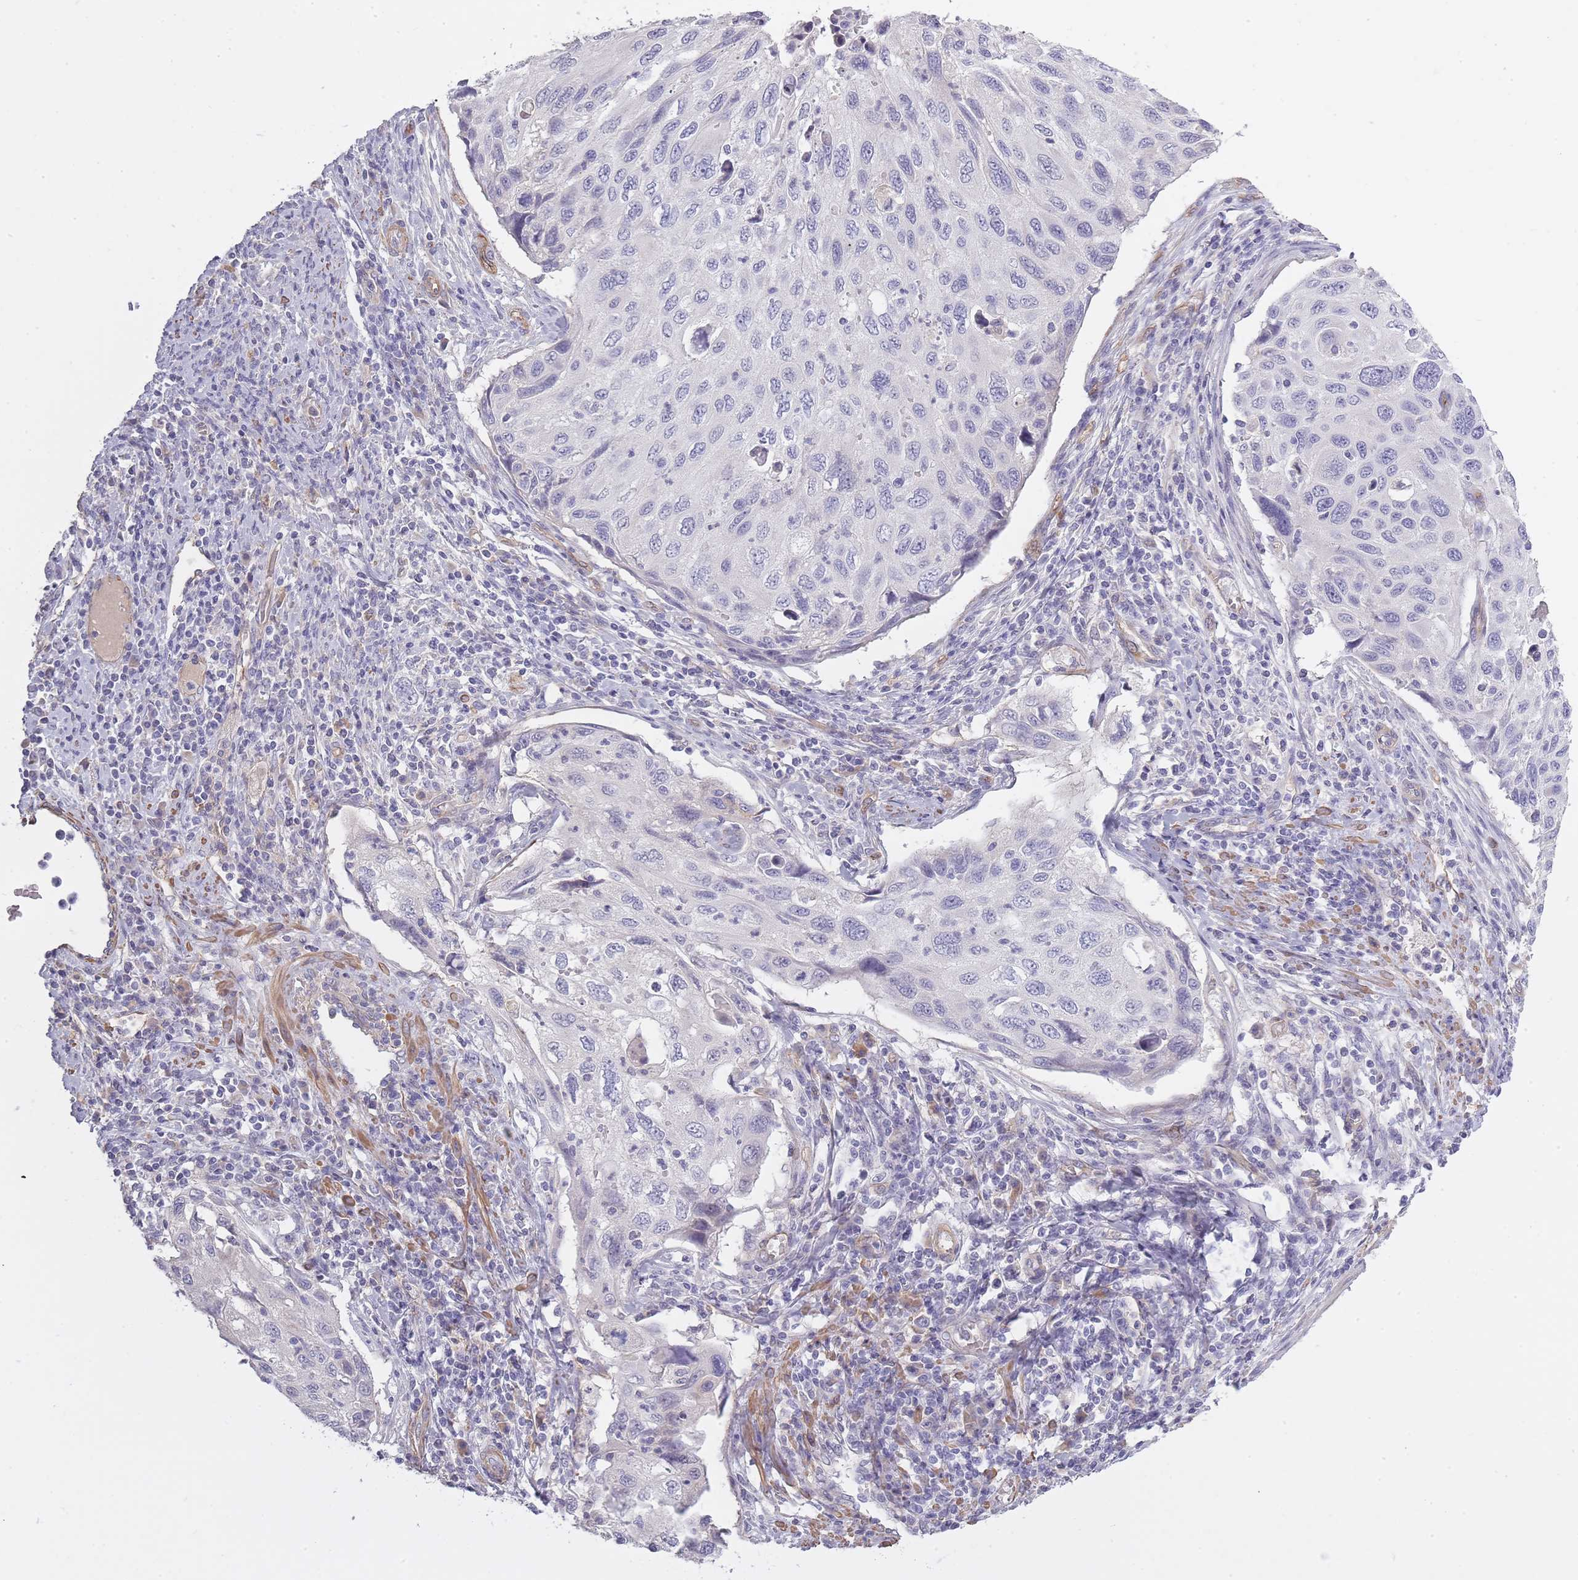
{"staining": {"intensity": "negative", "quantity": "none", "location": "none"}, "tissue": "cervical cancer", "cell_type": "Tumor cells", "image_type": "cancer", "snomed": [{"axis": "morphology", "description": "Squamous cell carcinoma, NOS"}, {"axis": "topography", "description": "Cervix"}], "caption": "Cervical squamous cell carcinoma was stained to show a protein in brown. There is no significant positivity in tumor cells. (DAB IHC visualized using brightfield microscopy, high magnification).", "gene": "SLC8A2", "patient": {"sex": "female", "age": 70}}